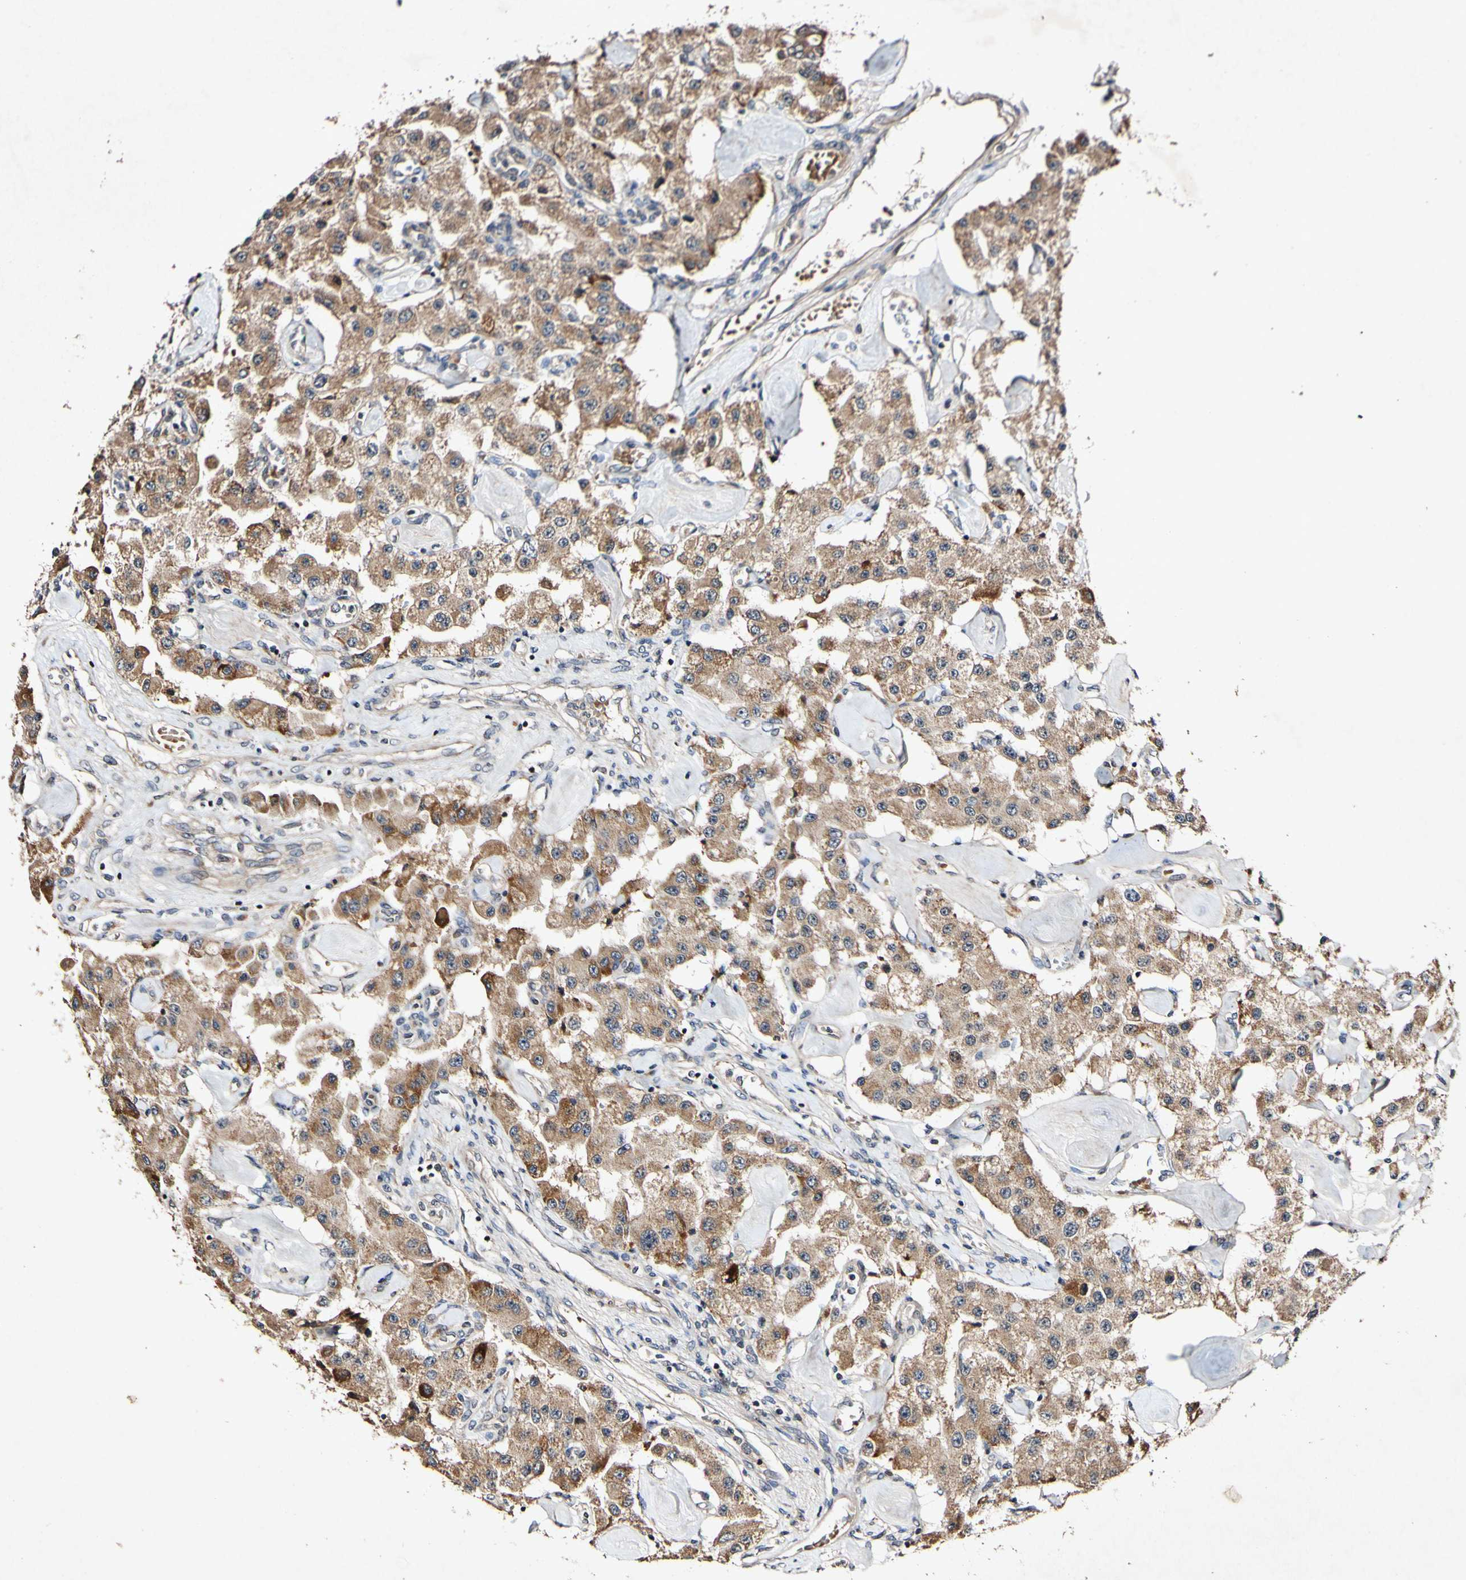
{"staining": {"intensity": "moderate", "quantity": ">75%", "location": "cytoplasmic/membranous"}, "tissue": "carcinoid", "cell_type": "Tumor cells", "image_type": "cancer", "snomed": [{"axis": "morphology", "description": "Carcinoid, malignant, NOS"}, {"axis": "topography", "description": "Pancreas"}], "caption": "Carcinoid (malignant) stained for a protein shows moderate cytoplasmic/membranous positivity in tumor cells. The staining was performed using DAB (3,3'-diaminobenzidine), with brown indicating positive protein expression. Nuclei are stained blue with hematoxylin.", "gene": "PLAT", "patient": {"sex": "male", "age": 41}}